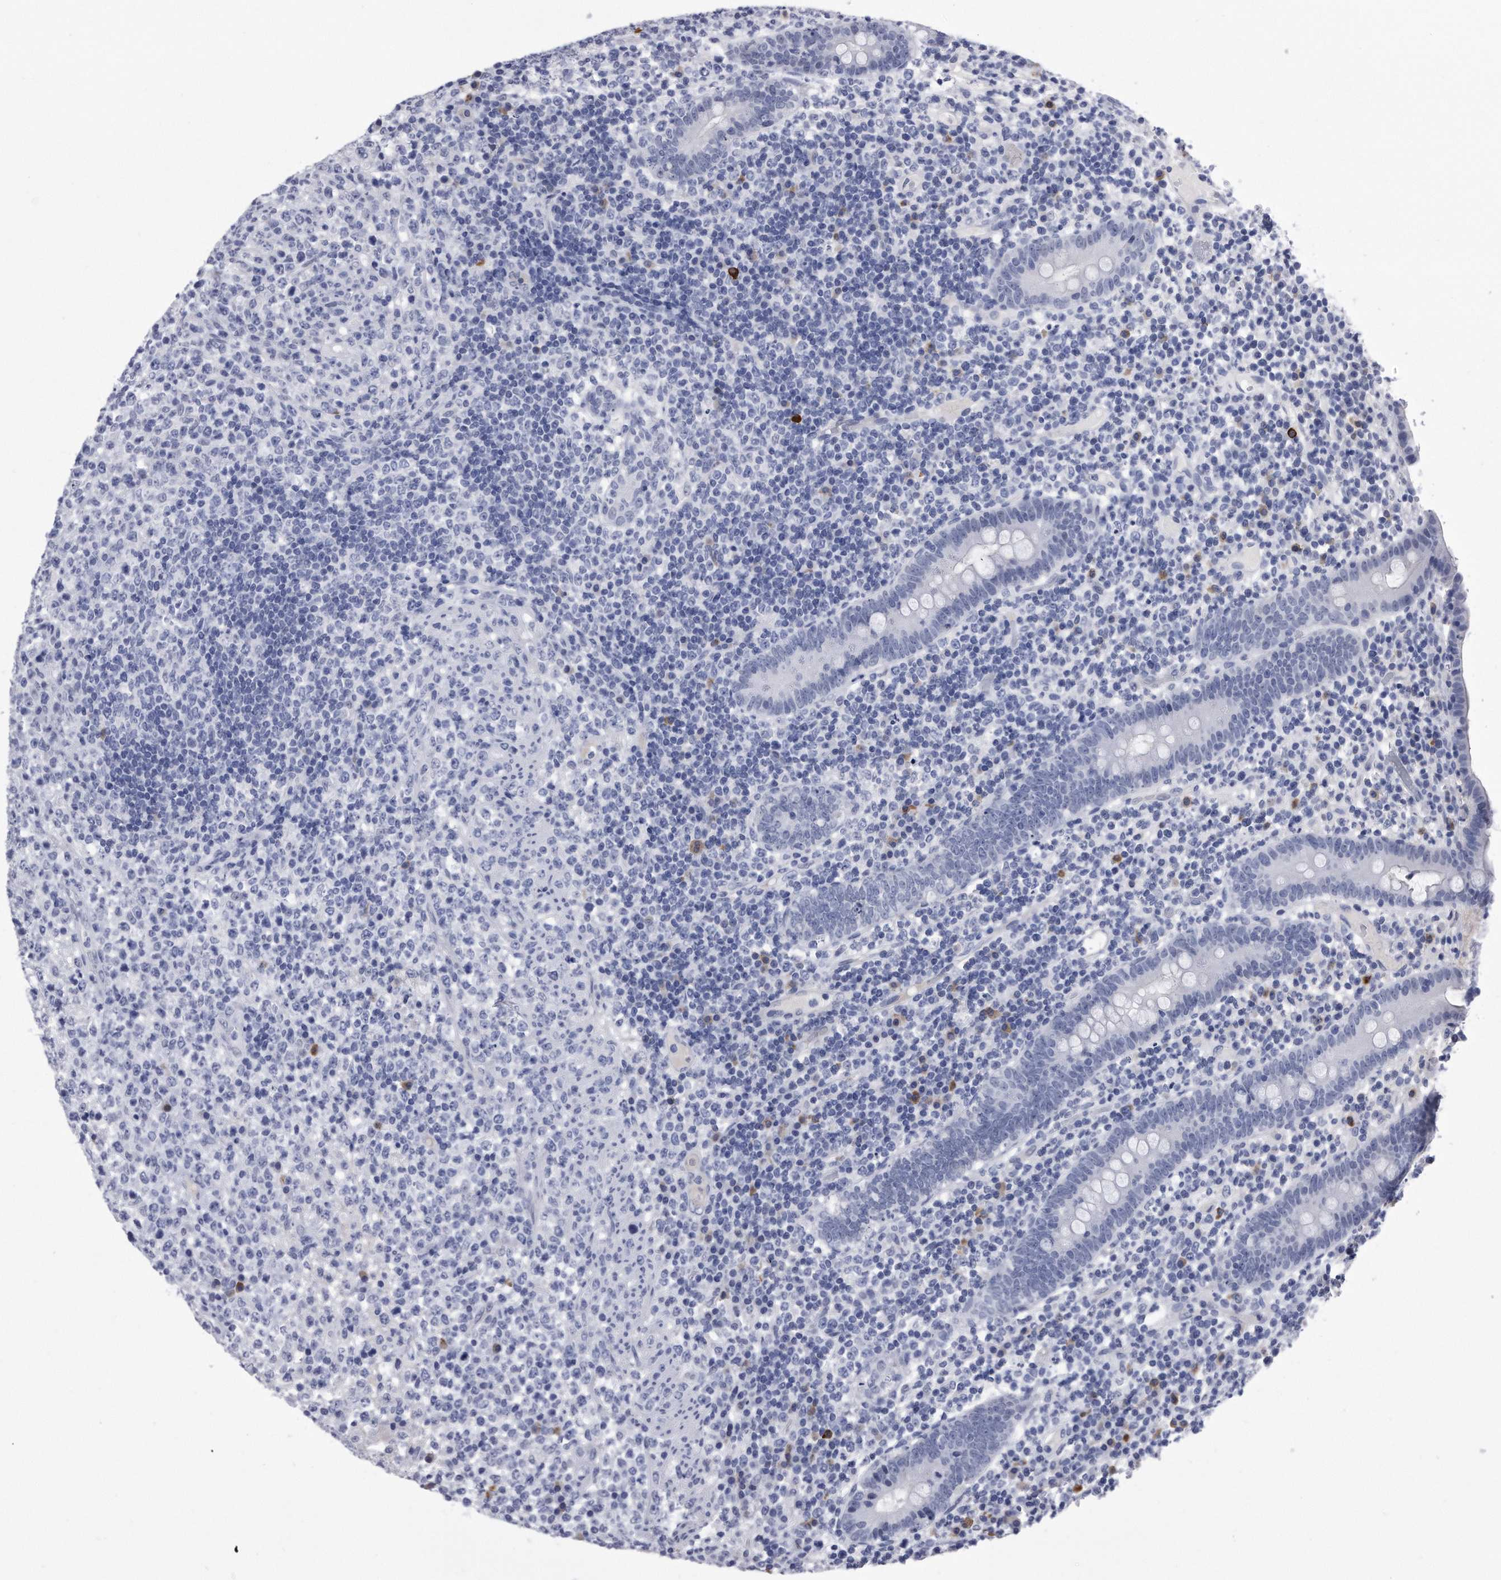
{"staining": {"intensity": "negative", "quantity": "none", "location": "none"}, "tissue": "lymphoma", "cell_type": "Tumor cells", "image_type": "cancer", "snomed": [{"axis": "morphology", "description": "Malignant lymphoma, non-Hodgkin's type, High grade"}, {"axis": "topography", "description": "Colon"}], "caption": "This image is of lymphoma stained with immunohistochemistry to label a protein in brown with the nuclei are counter-stained blue. There is no positivity in tumor cells.", "gene": "KCTD8", "patient": {"sex": "female", "age": 53}}